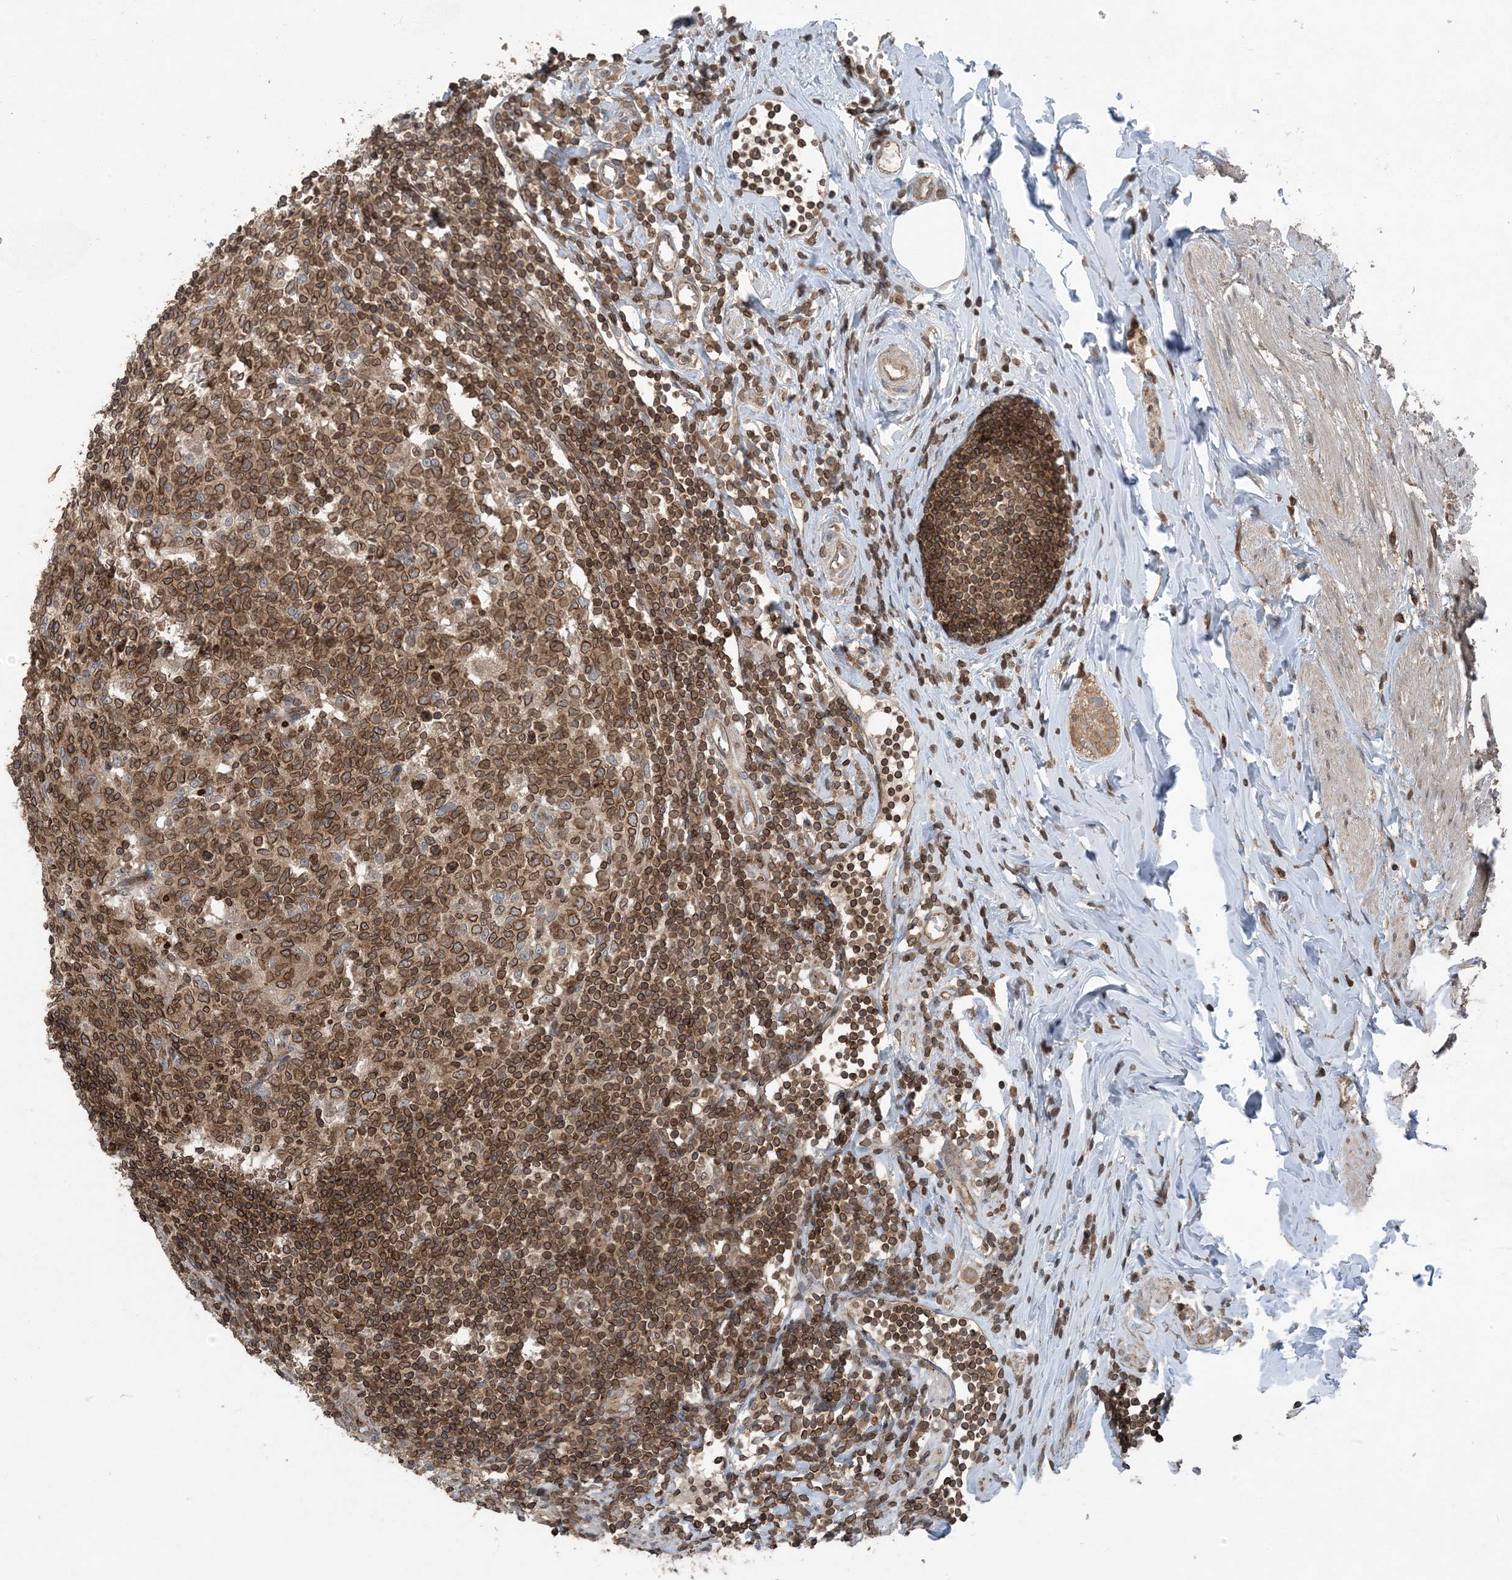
{"staining": {"intensity": "moderate", "quantity": ">75%", "location": "cytoplasmic/membranous,nuclear"}, "tissue": "appendix", "cell_type": "Glandular cells", "image_type": "normal", "snomed": [{"axis": "morphology", "description": "Normal tissue, NOS"}, {"axis": "topography", "description": "Appendix"}], "caption": "Brown immunohistochemical staining in unremarkable human appendix shows moderate cytoplasmic/membranous,nuclear positivity in about >75% of glandular cells. The staining was performed using DAB to visualize the protein expression in brown, while the nuclei were stained in blue with hematoxylin (Magnification: 20x).", "gene": "ZFAND2B", "patient": {"sex": "female", "age": 54}}